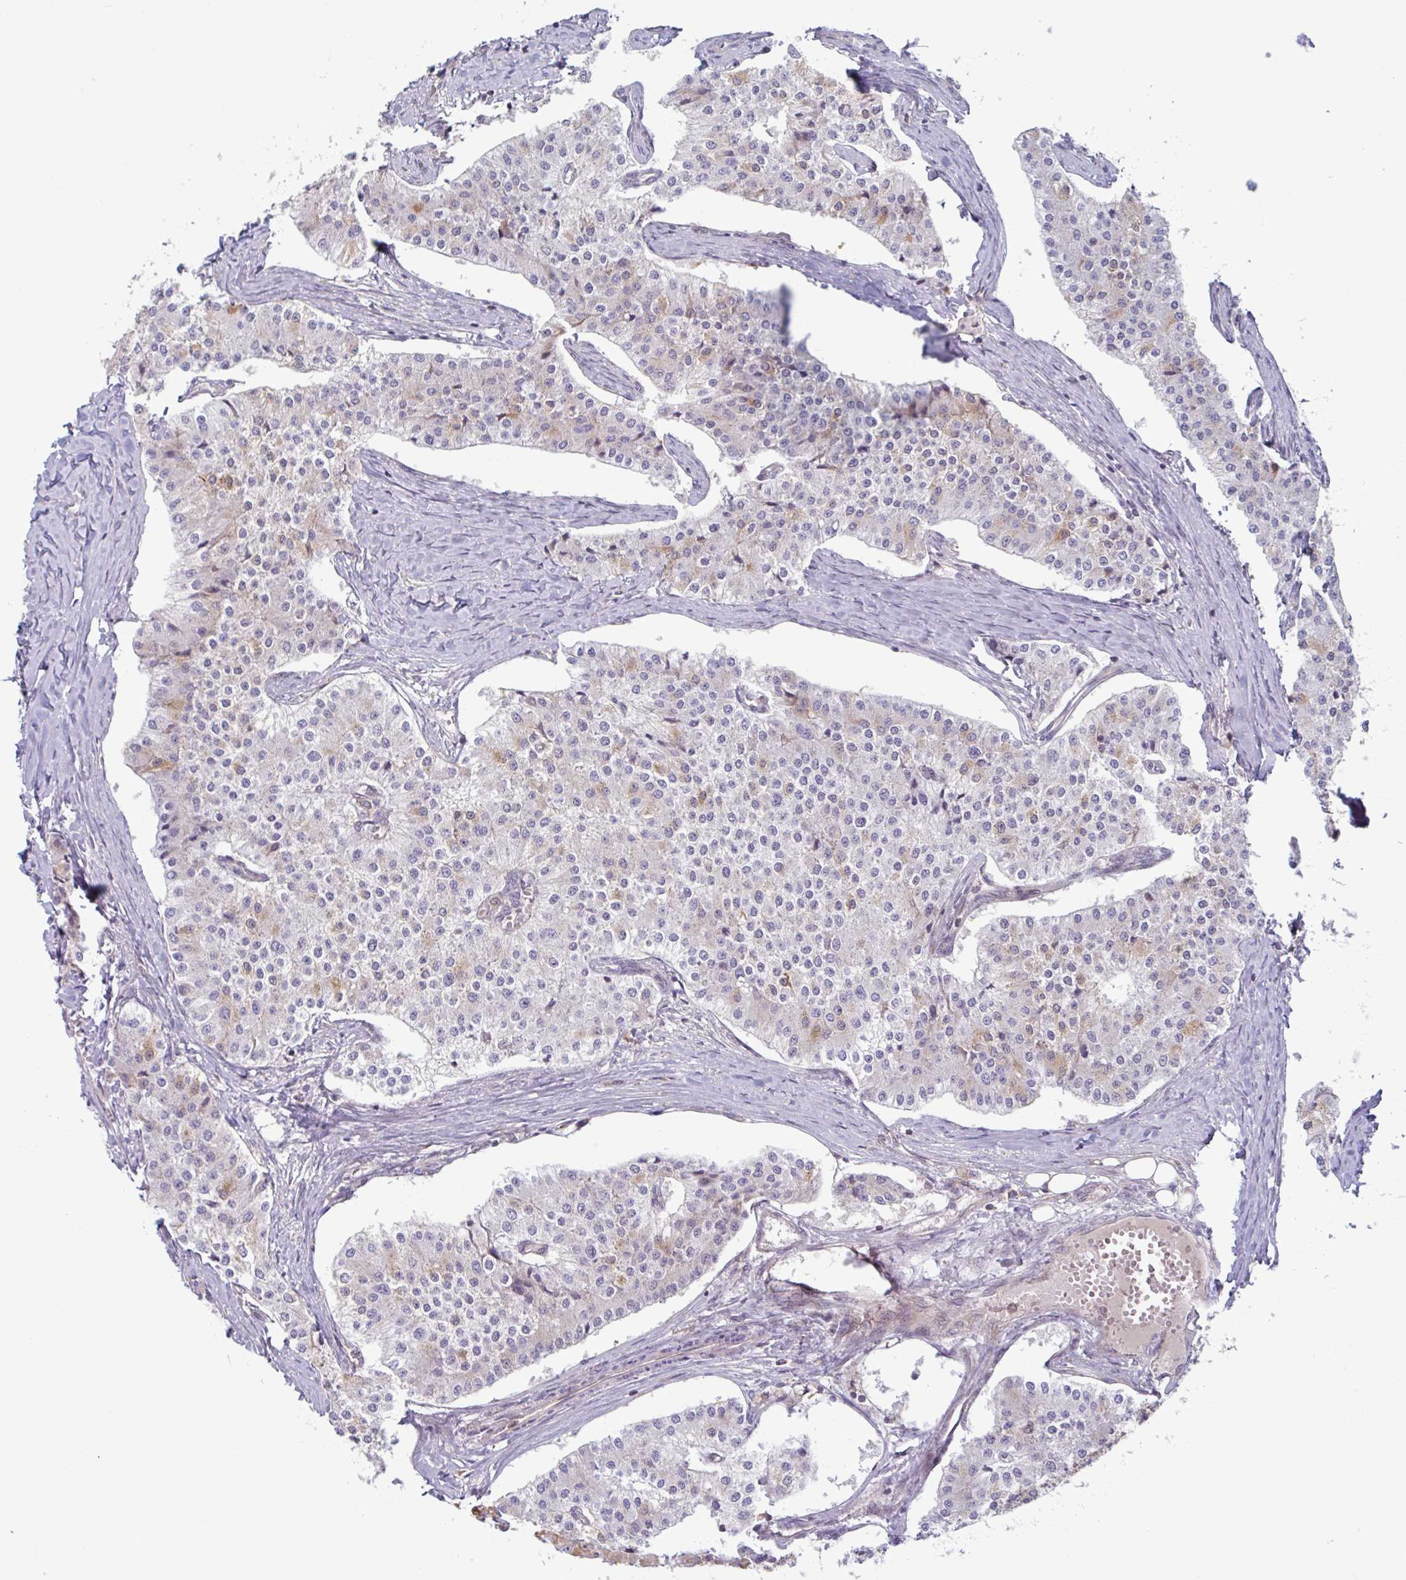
{"staining": {"intensity": "weak", "quantity": "<25%", "location": "cytoplasmic/membranous"}, "tissue": "carcinoid", "cell_type": "Tumor cells", "image_type": "cancer", "snomed": [{"axis": "morphology", "description": "Carcinoid, malignant, NOS"}, {"axis": "topography", "description": "Colon"}], "caption": "IHC image of carcinoid stained for a protein (brown), which exhibits no positivity in tumor cells.", "gene": "RIT1", "patient": {"sex": "female", "age": 52}}